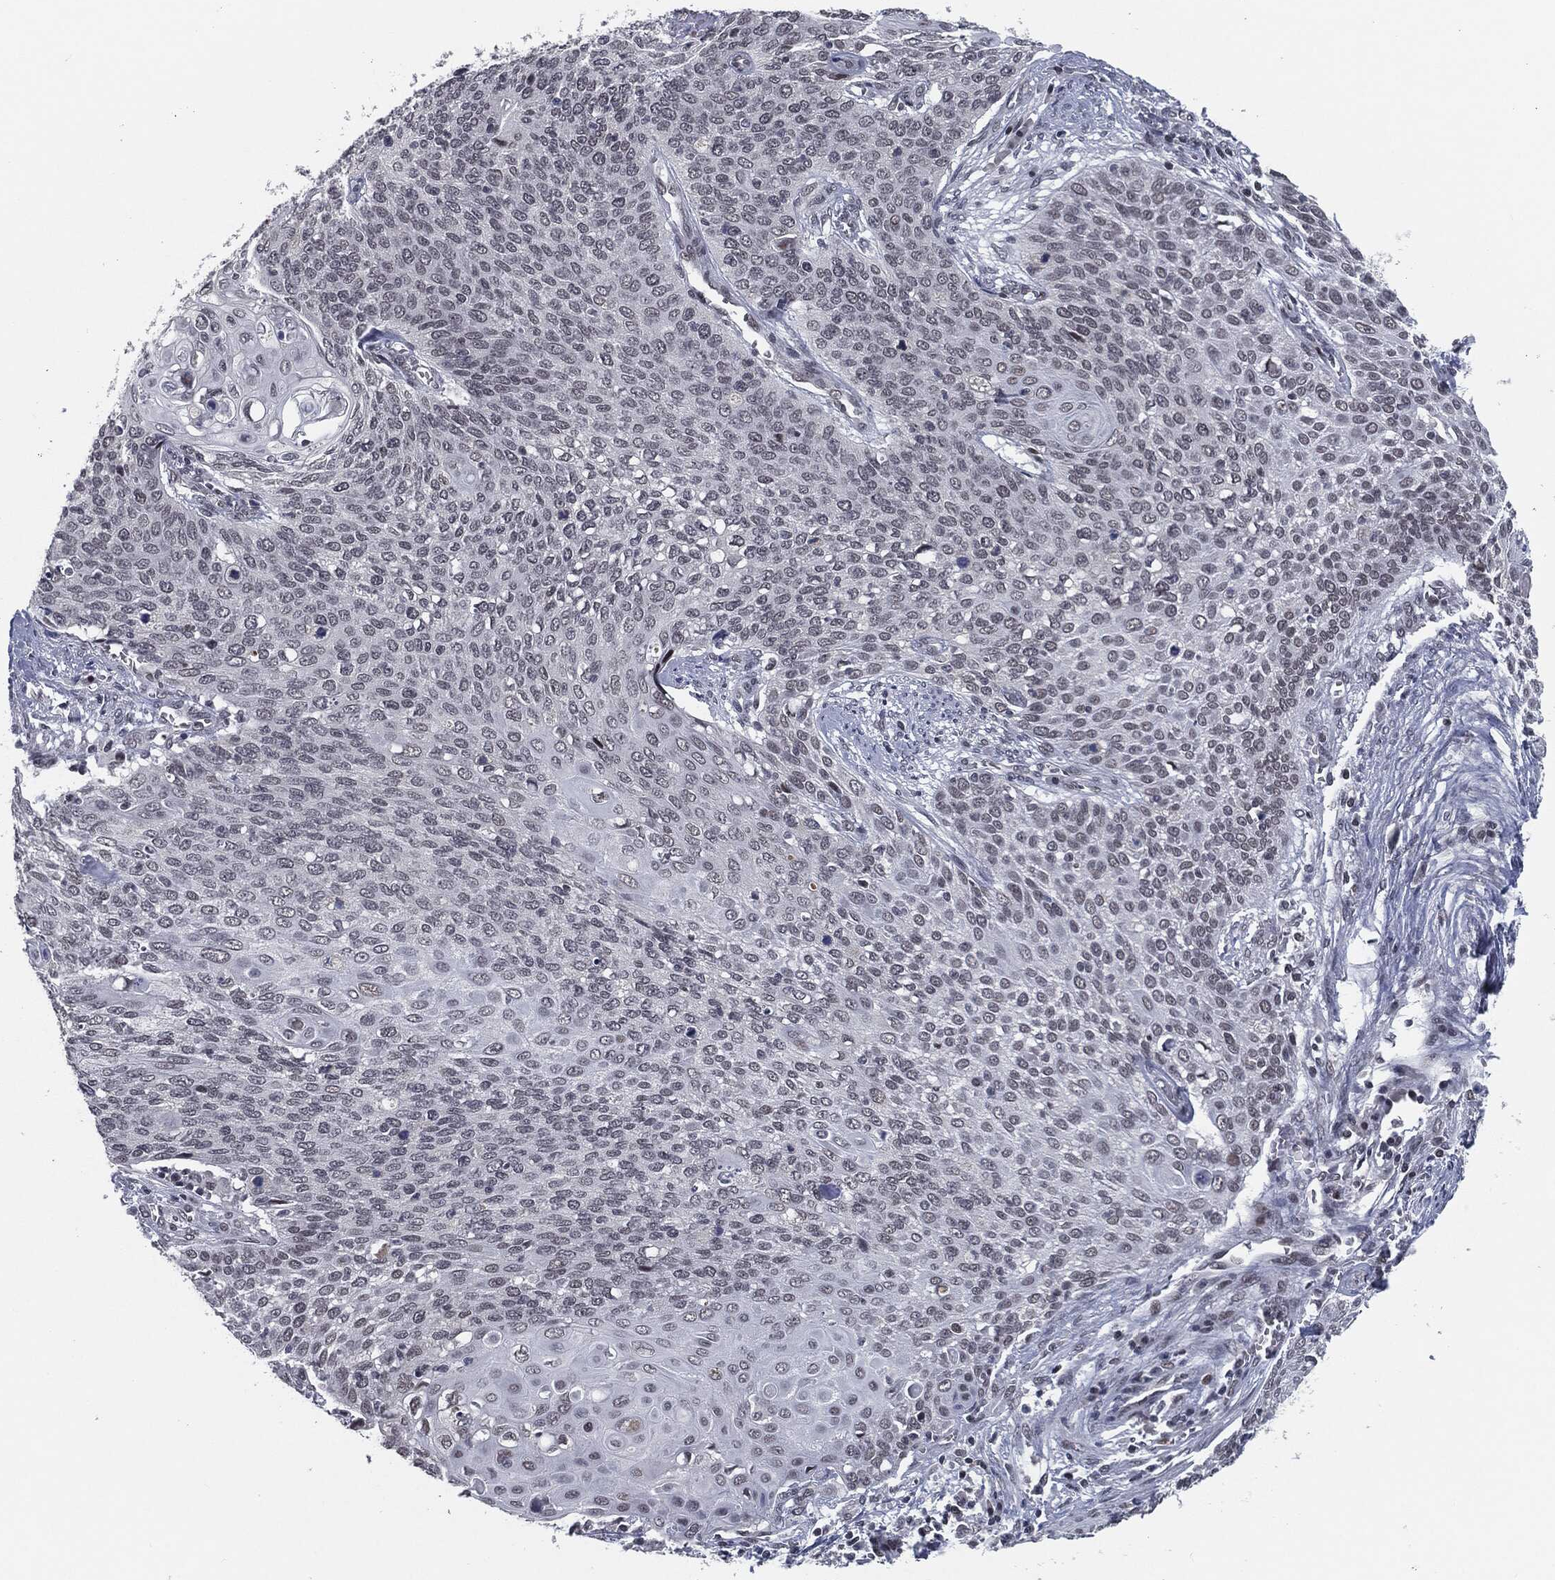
{"staining": {"intensity": "negative", "quantity": "none", "location": "none"}, "tissue": "cervical cancer", "cell_type": "Tumor cells", "image_type": "cancer", "snomed": [{"axis": "morphology", "description": "Squamous cell carcinoma, NOS"}, {"axis": "topography", "description": "Cervix"}], "caption": "Histopathology image shows no significant protein expression in tumor cells of cervical squamous cell carcinoma.", "gene": "ANXA1", "patient": {"sex": "female", "age": 39}}